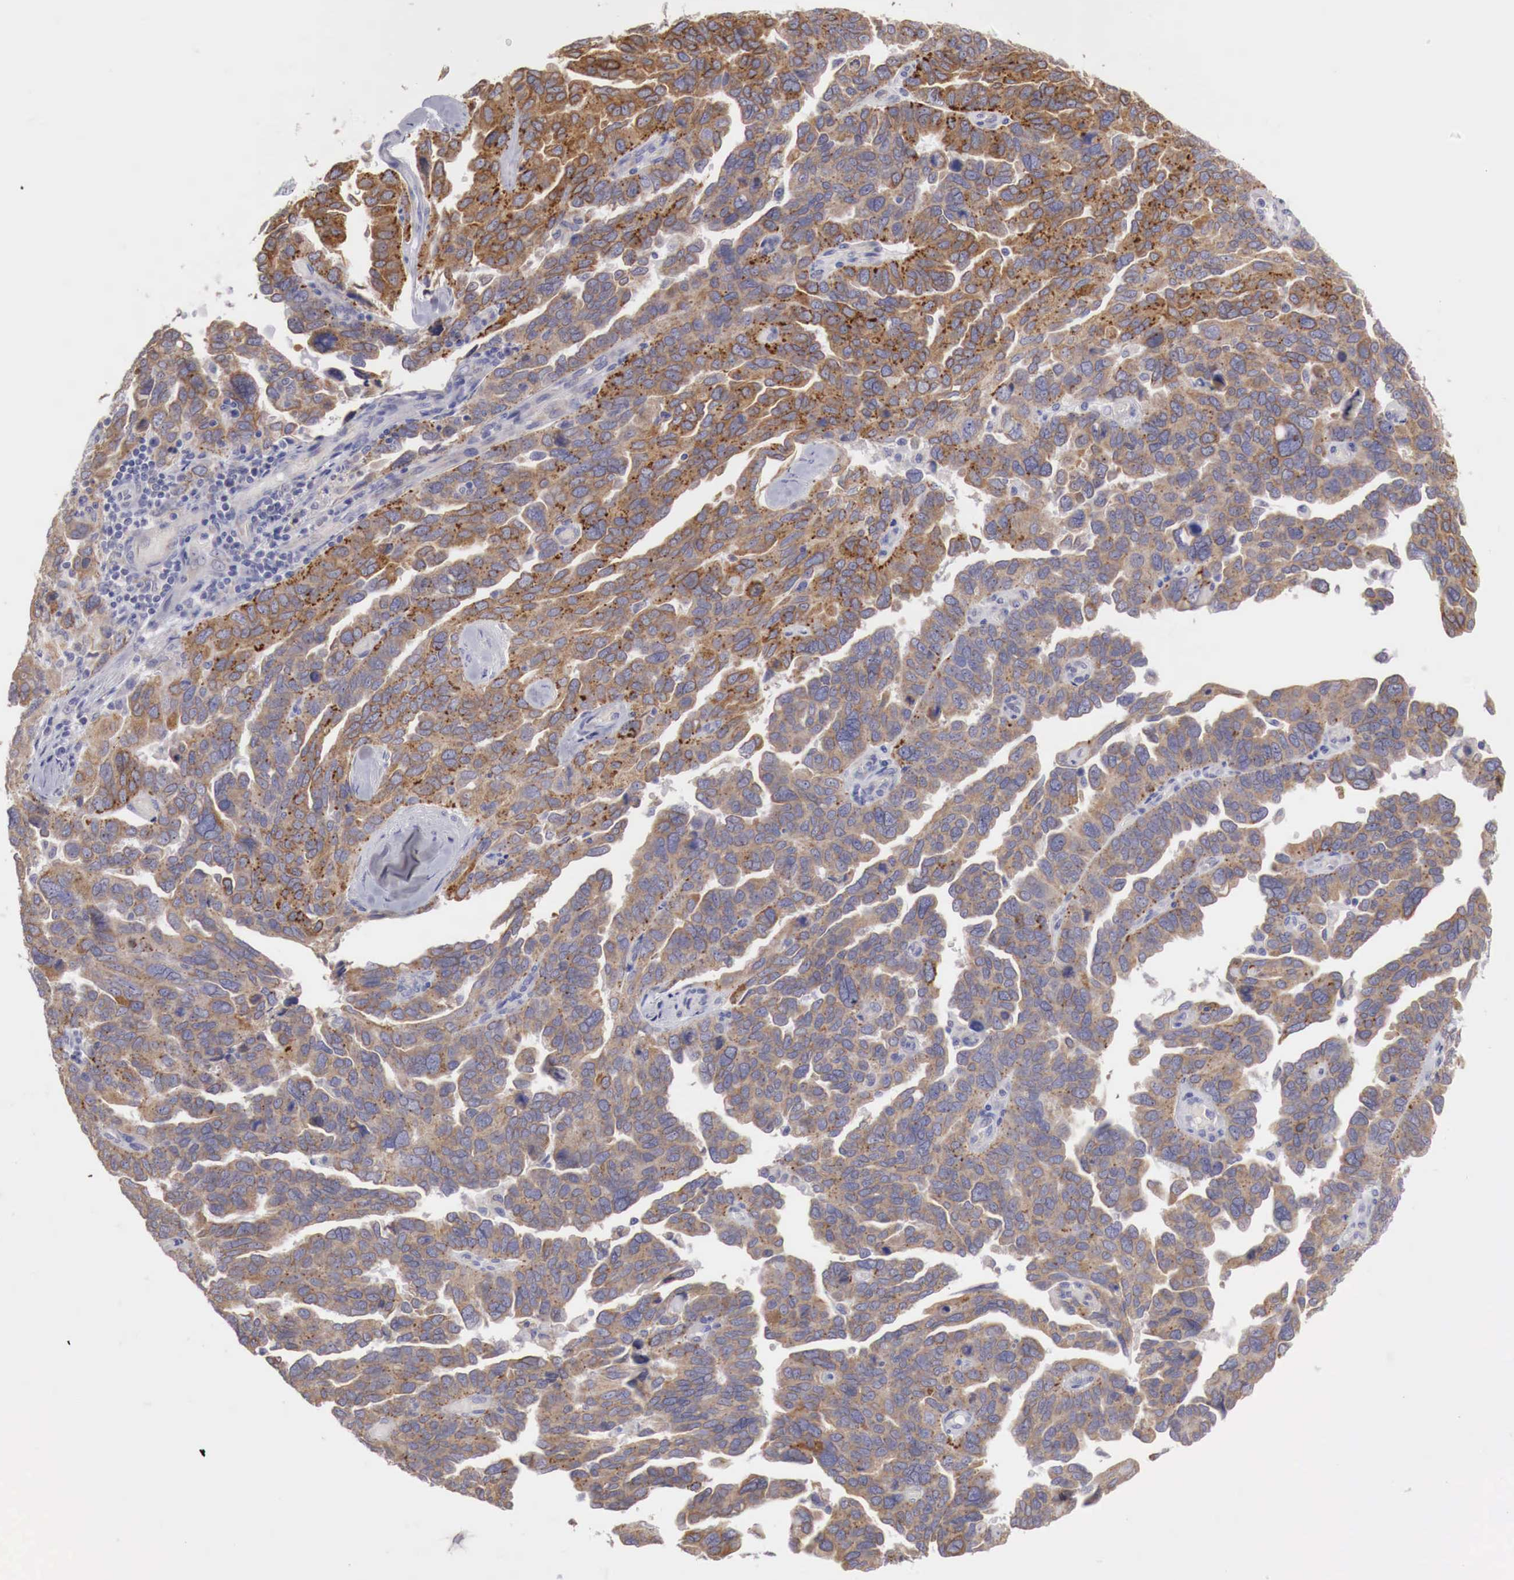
{"staining": {"intensity": "strong", "quantity": ">75%", "location": "cytoplasmic/membranous"}, "tissue": "ovarian cancer", "cell_type": "Tumor cells", "image_type": "cancer", "snomed": [{"axis": "morphology", "description": "Cystadenocarcinoma, serous, NOS"}, {"axis": "topography", "description": "Ovary"}], "caption": "Immunohistochemistry (IHC) staining of ovarian cancer, which exhibits high levels of strong cytoplasmic/membranous expression in approximately >75% of tumor cells indicating strong cytoplasmic/membranous protein positivity. The staining was performed using DAB (3,3'-diaminobenzidine) (brown) for protein detection and nuclei were counterstained in hematoxylin (blue).", "gene": "NSDHL", "patient": {"sex": "female", "age": 64}}